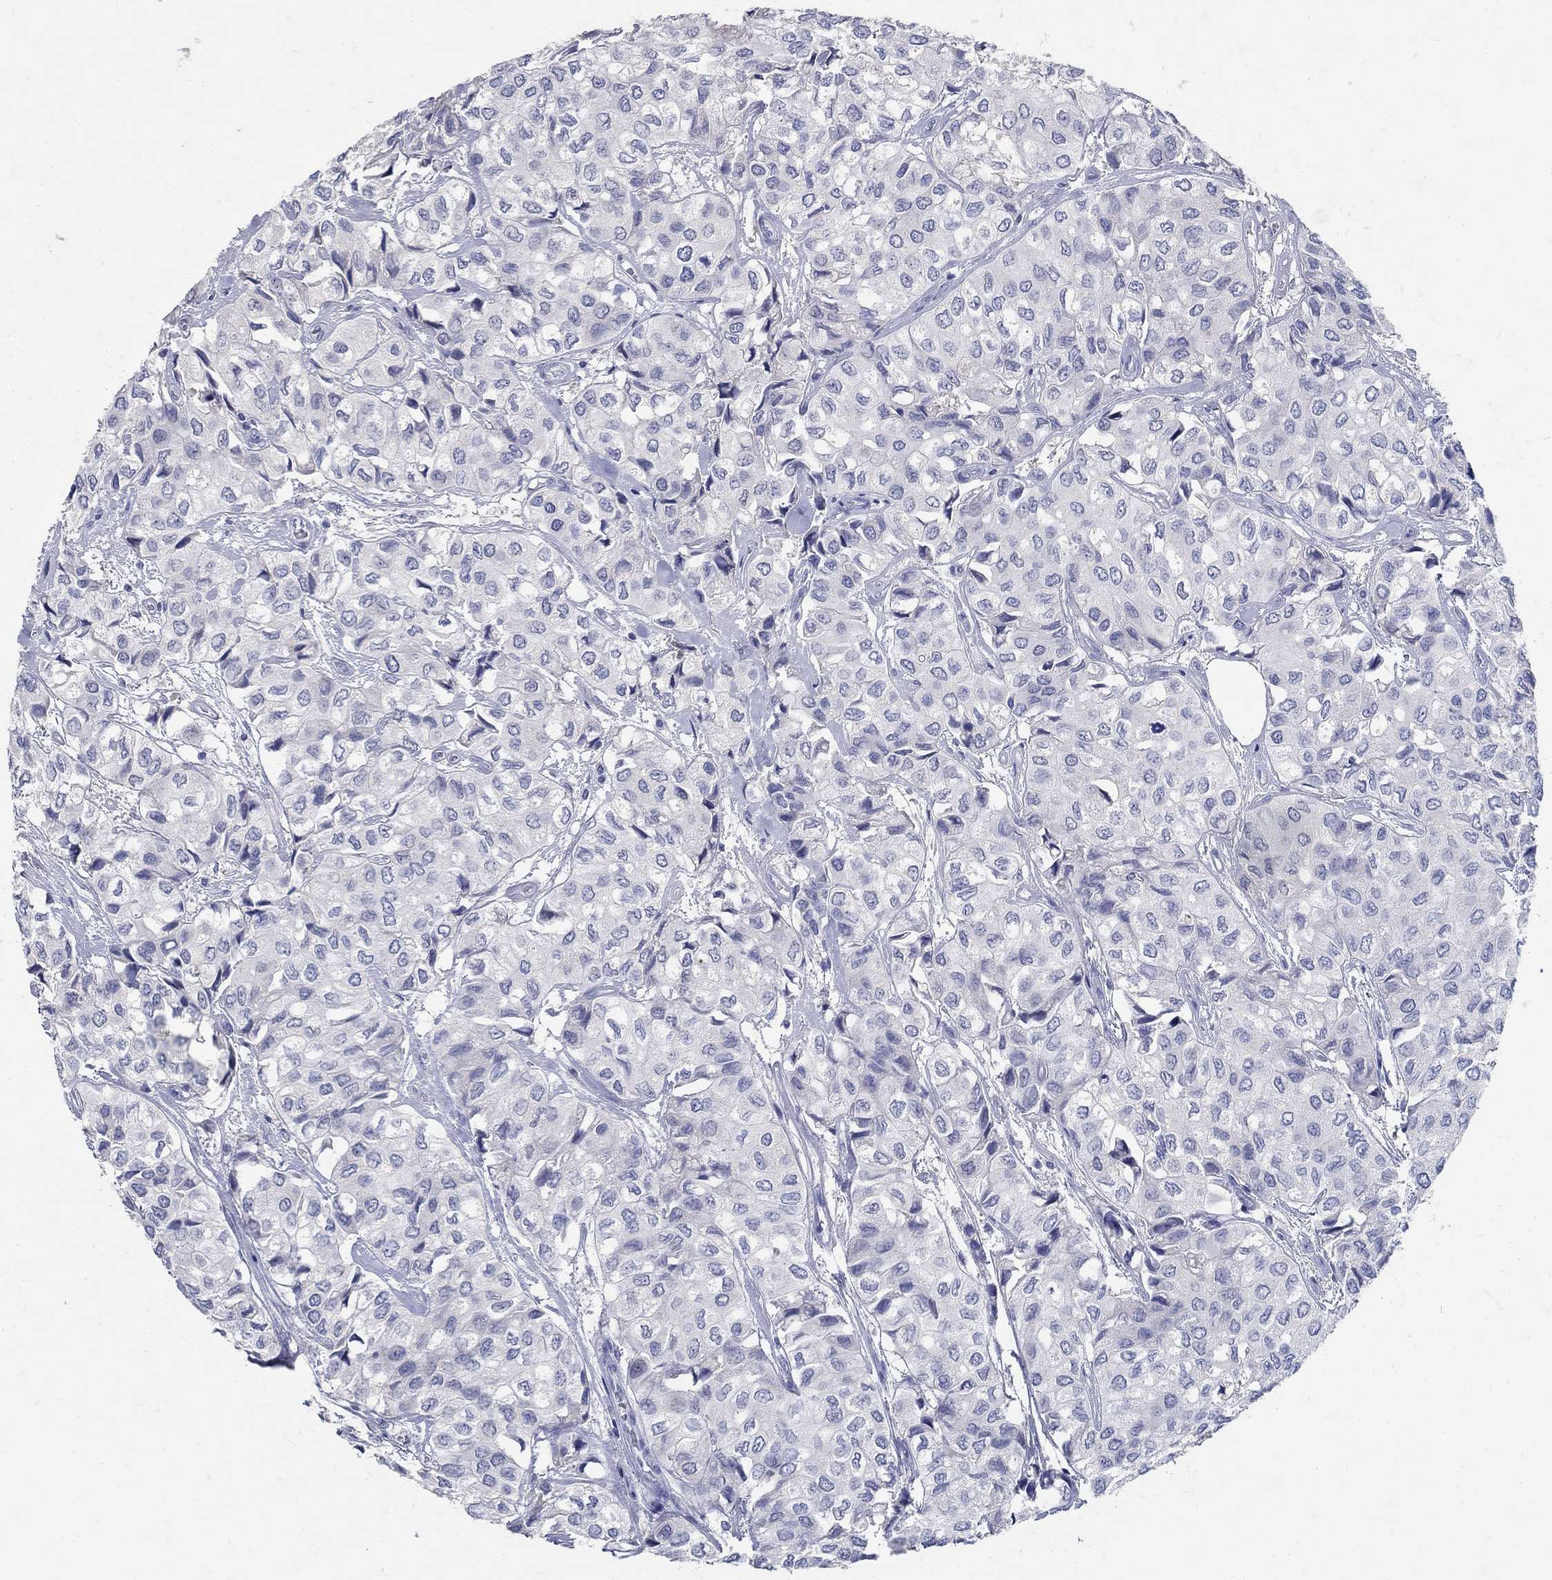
{"staining": {"intensity": "negative", "quantity": "none", "location": "none"}, "tissue": "urothelial cancer", "cell_type": "Tumor cells", "image_type": "cancer", "snomed": [{"axis": "morphology", "description": "Urothelial carcinoma, High grade"}, {"axis": "topography", "description": "Urinary bladder"}], "caption": "High-grade urothelial carcinoma was stained to show a protein in brown. There is no significant expression in tumor cells. (DAB (3,3'-diaminobenzidine) immunohistochemistry with hematoxylin counter stain).", "gene": "SOX2", "patient": {"sex": "male", "age": 73}}